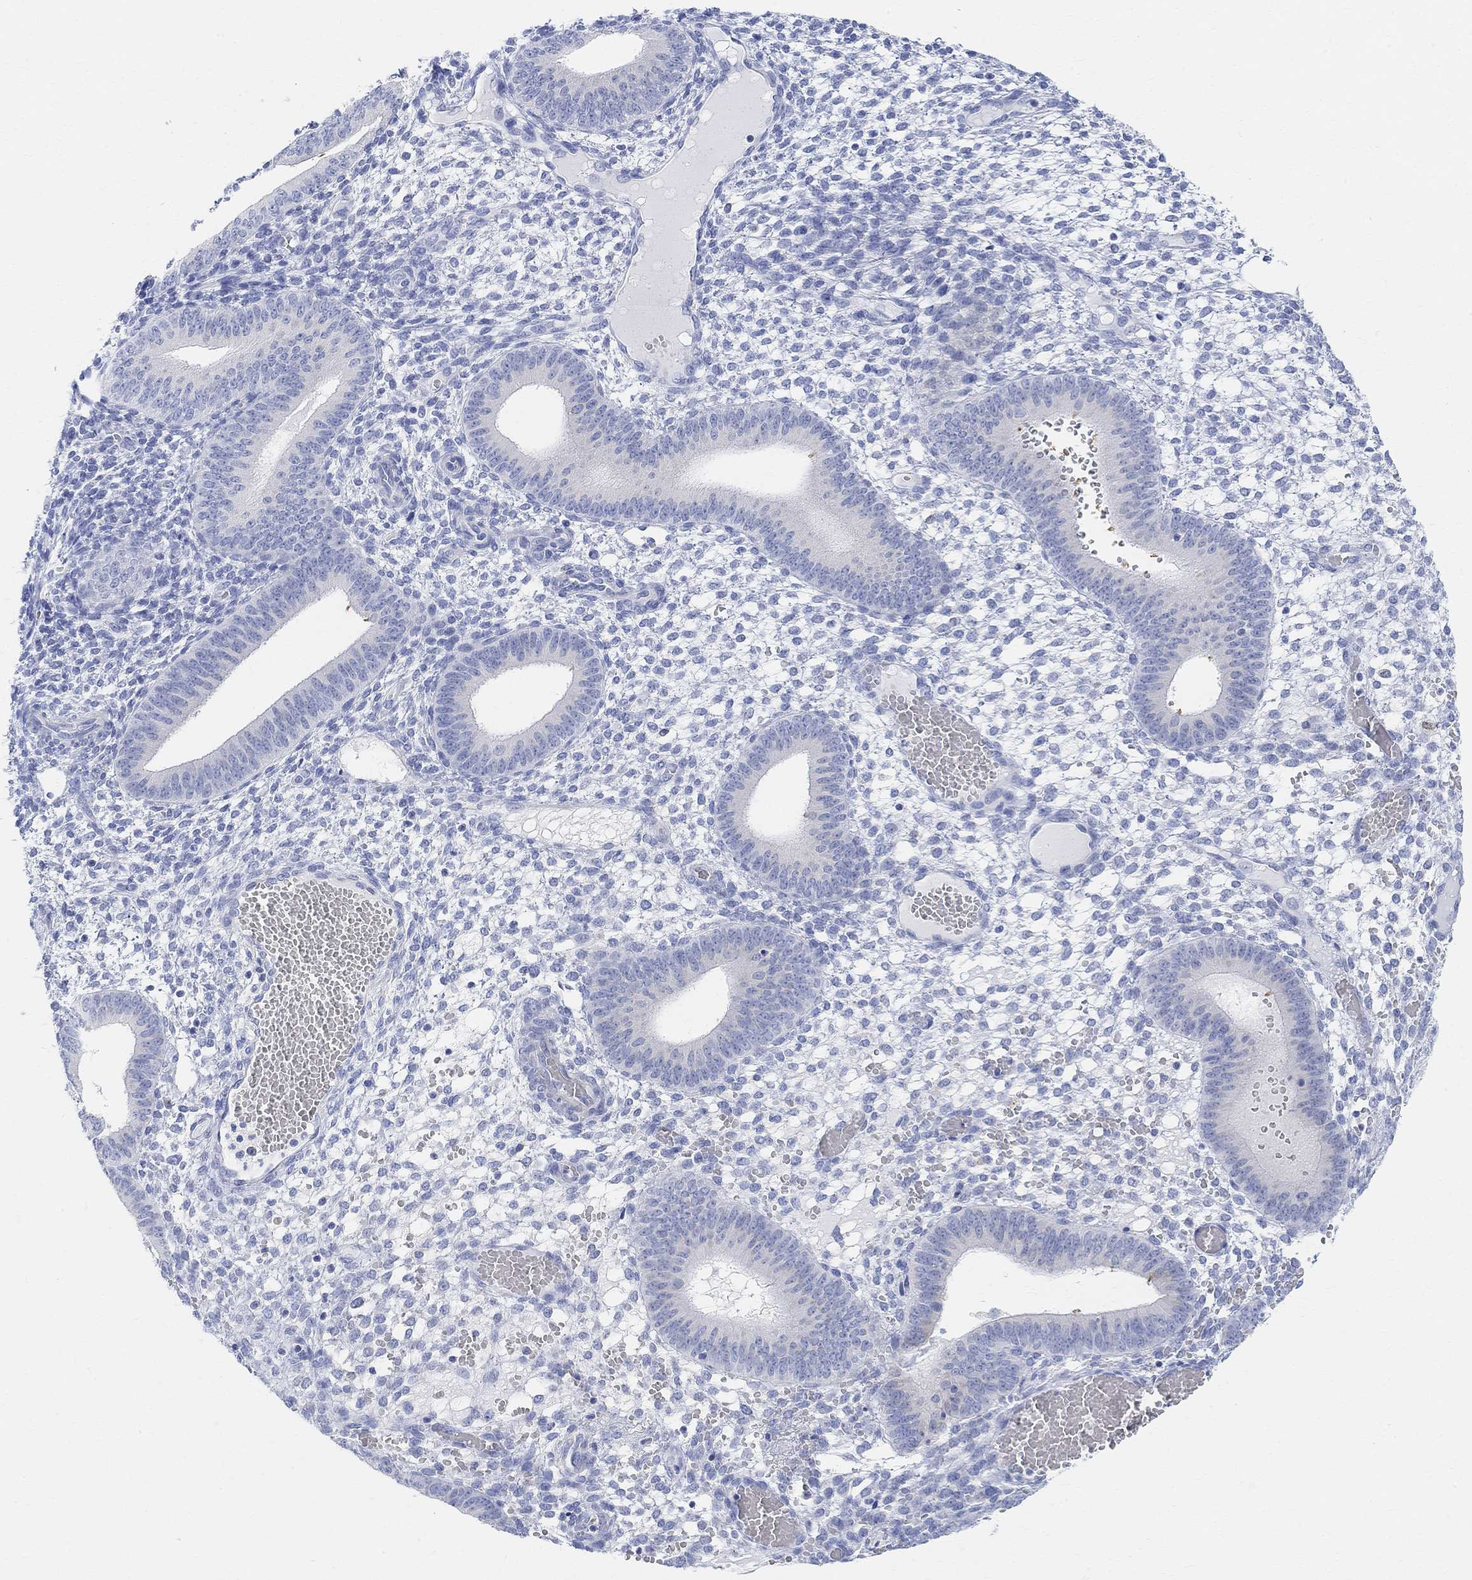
{"staining": {"intensity": "negative", "quantity": "none", "location": "none"}, "tissue": "endometrium", "cell_type": "Cells in endometrial stroma", "image_type": "normal", "snomed": [{"axis": "morphology", "description": "Normal tissue, NOS"}, {"axis": "topography", "description": "Endometrium"}], "caption": "High power microscopy image of an IHC photomicrograph of unremarkable endometrium, revealing no significant staining in cells in endometrial stroma. The staining is performed using DAB (3,3'-diaminobenzidine) brown chromogen with nuclei counter-stained in using hematoxylin.", "gene": "RETNLB", "patient": {"sex": "female", "age": 42}}